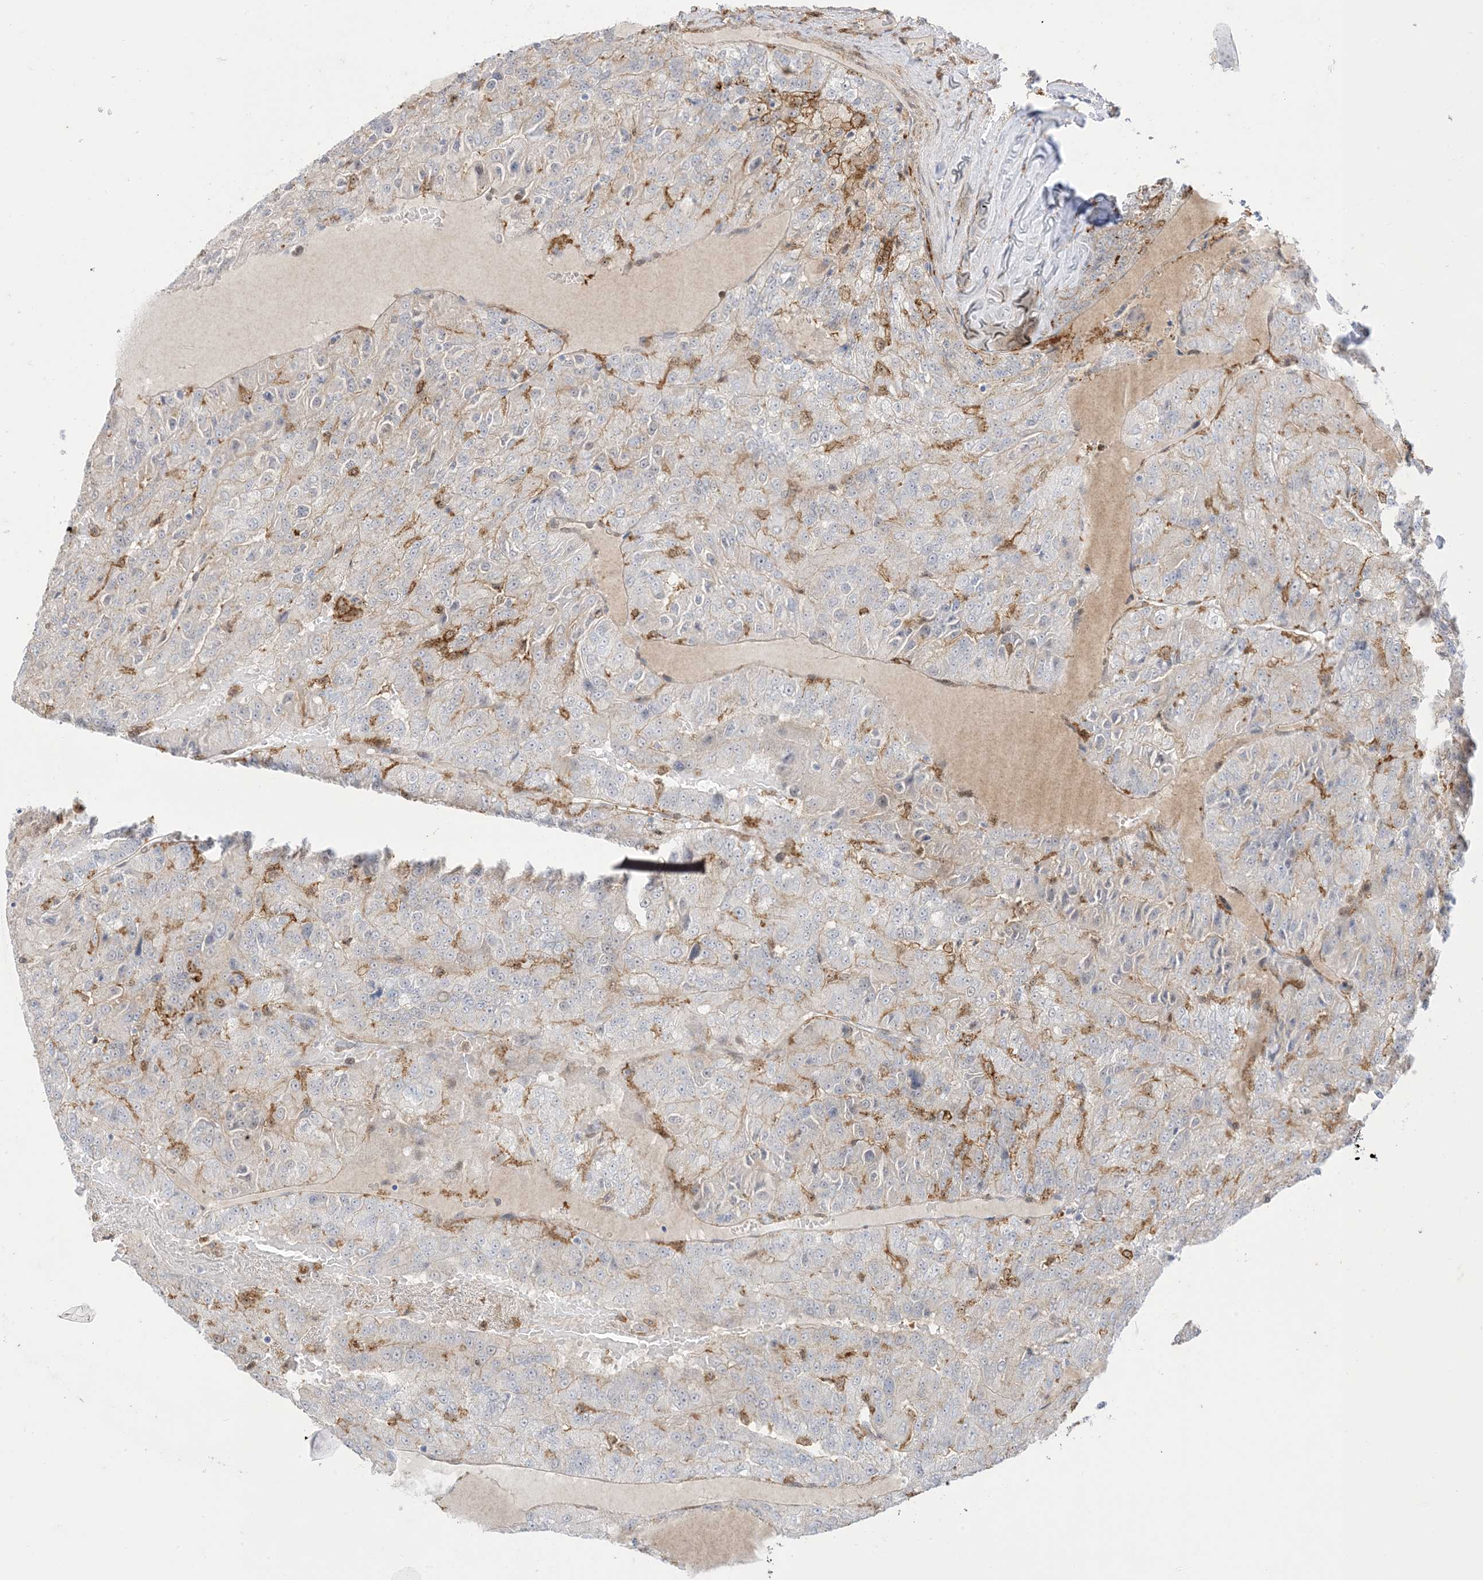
{"staining": {"intensity": "negative", "quantity": "none", "location": "none"}, "tissue": "renal cancer", "cell_type": "Tumor cells", "image_type": "cancer", "snomed": [{"axis": "morphology", "description": "Adenocarcinoma, NOS"}, {"axis": "topography", "description": "Kidney"}], "caption": "The image displays no significant staining in tumor cells of renal adenocarcinoma.", "gene": "GSN", "patient": {"sex": "female", "age": 63}}